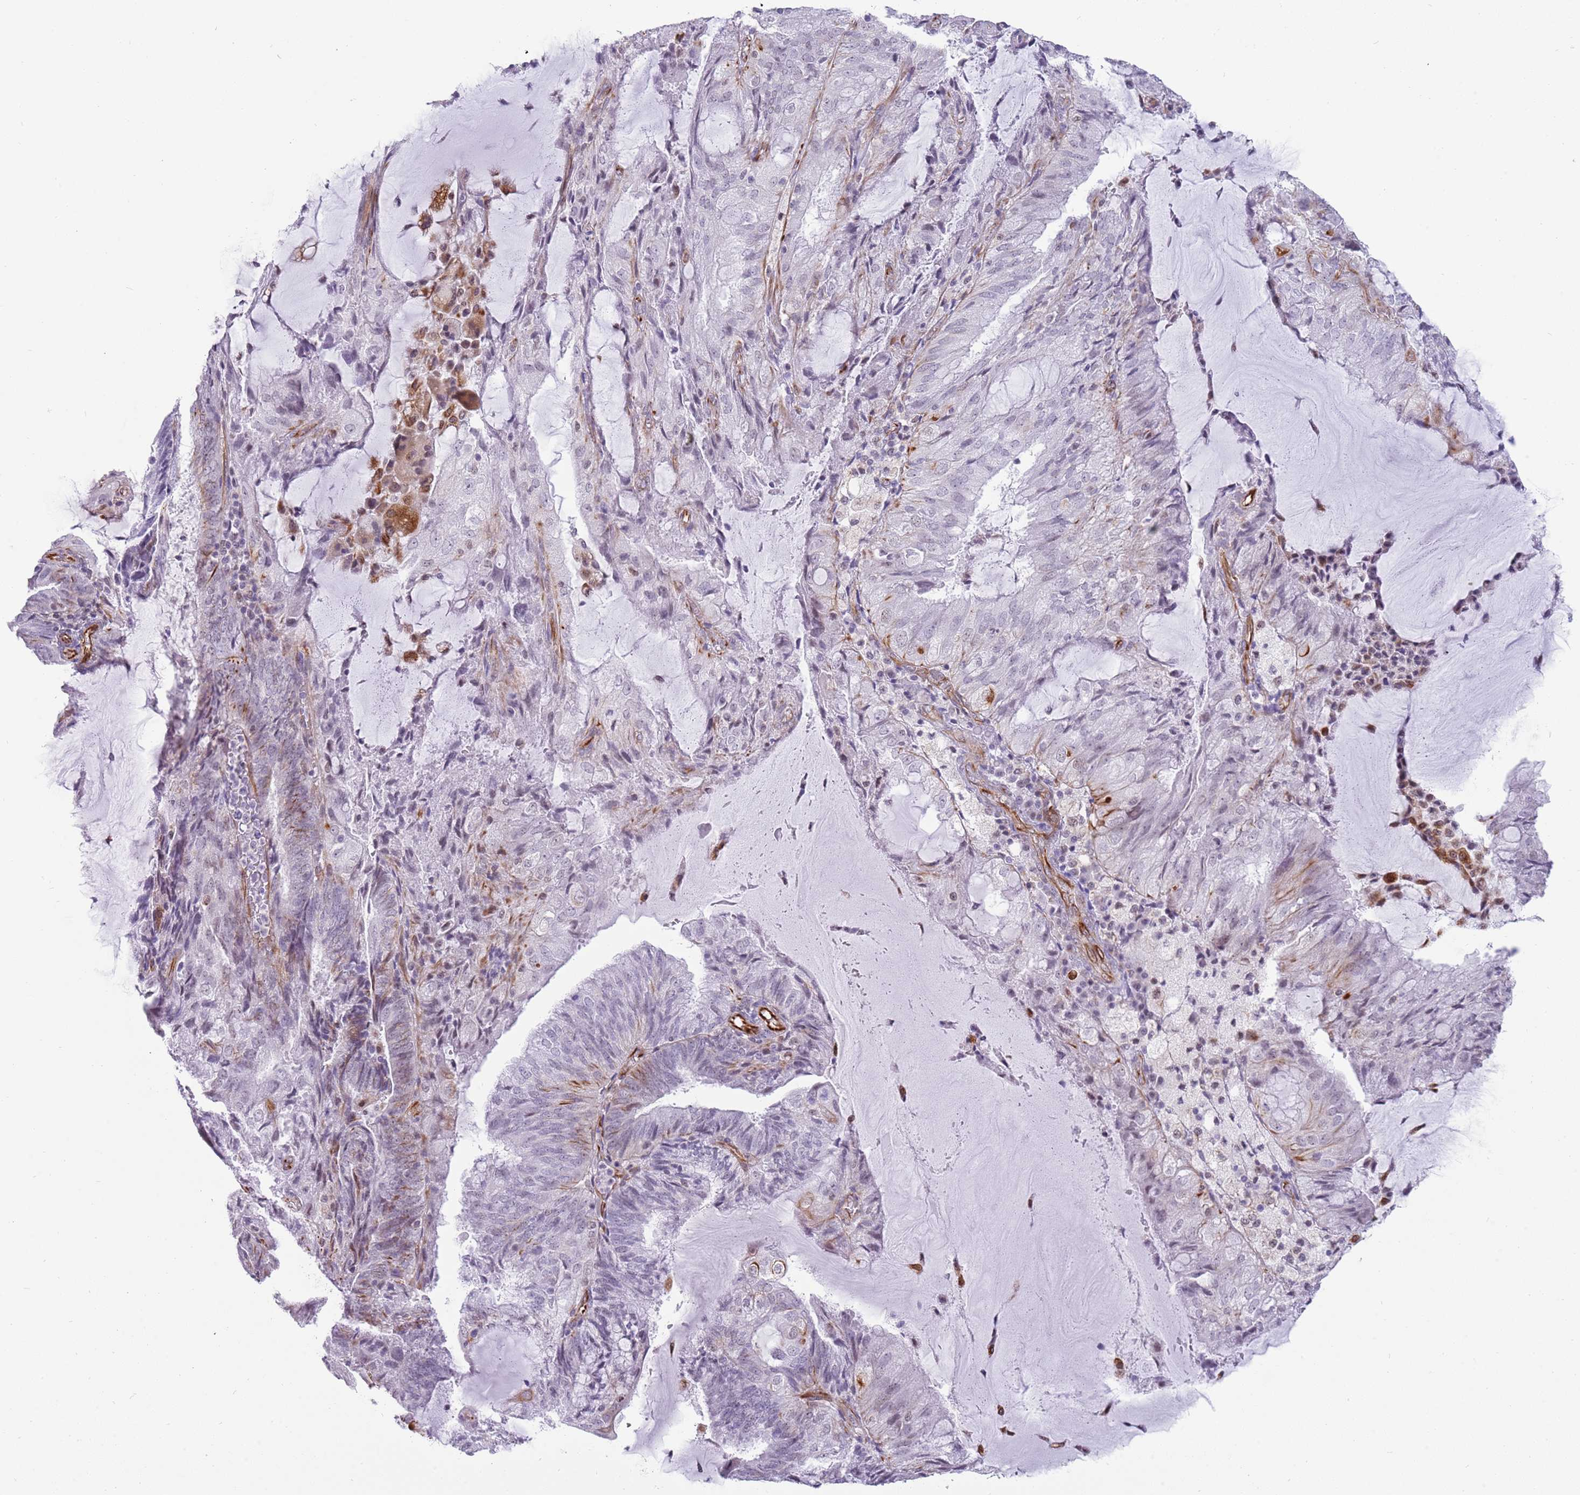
{"staining": {"intensity": "weak", "quantity": "<25%", "location": "nuclear"}, "tissue": "endometrial cancer", "cell_type": "Tumor cells", "image_type": "cancer", "snomed": [{"axis": "morphology", "description": "Adenocarcinoma, NOS"}, {"axis": "topography", "description": "Endometrium"}], "caption": "Immunohistochemistry (IHC) histopathology image of human adenocarcinoma (endometrial) stained for a protein (brown), which reveals no staining in tumor cells.", "gene": "NBPF3", "patient": {"sex": "female", "age": 81}}